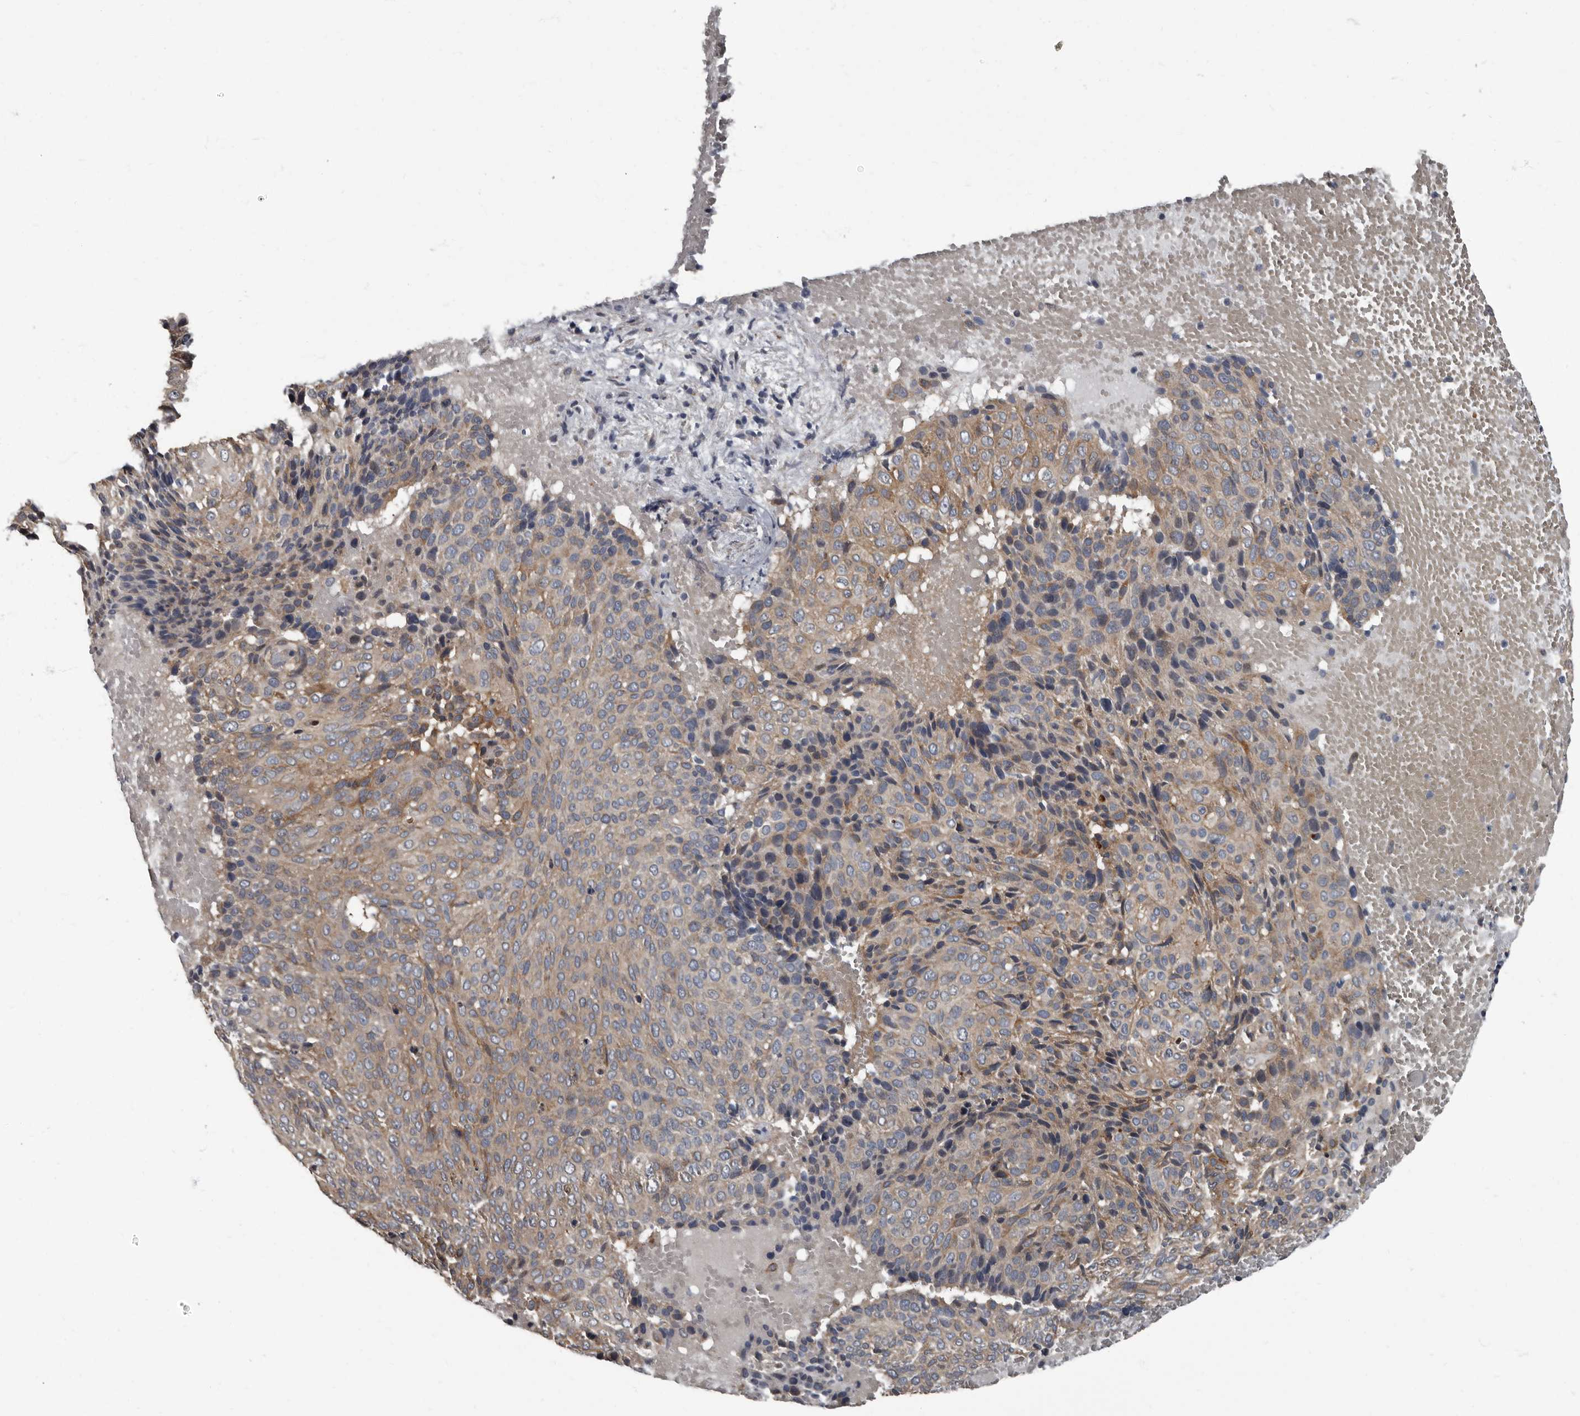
{"staining": {"intensity": "moderate", "quantity": "<25%", "location": "cytoplasmic/membranous"}, "tissue": "cervical cancer", "cell_type": "Tumor cells", "image_type": "cancer", "snomed": [{"axis": "morphology", "description": "Squamous cell carcinoma, NOS"}, {"axis": "topography", "description": "Cervix"}], "caption": "Immunohistochemistry (IHC) staining of cervical cancer, which reveals low levels of moderate cytoplasmic/membranous expression in approximately <25% of tumor cells indicating moderate cytoplasmic/membranous protein staining. The staining was performed using DAB (3,3'-diaminobenzidine) (brown) for protein detection and nuclei were counterstained in hematoxylin (blue).", "gene": "TPD52L1", "patient": {"sex": "female", "age": 74}}